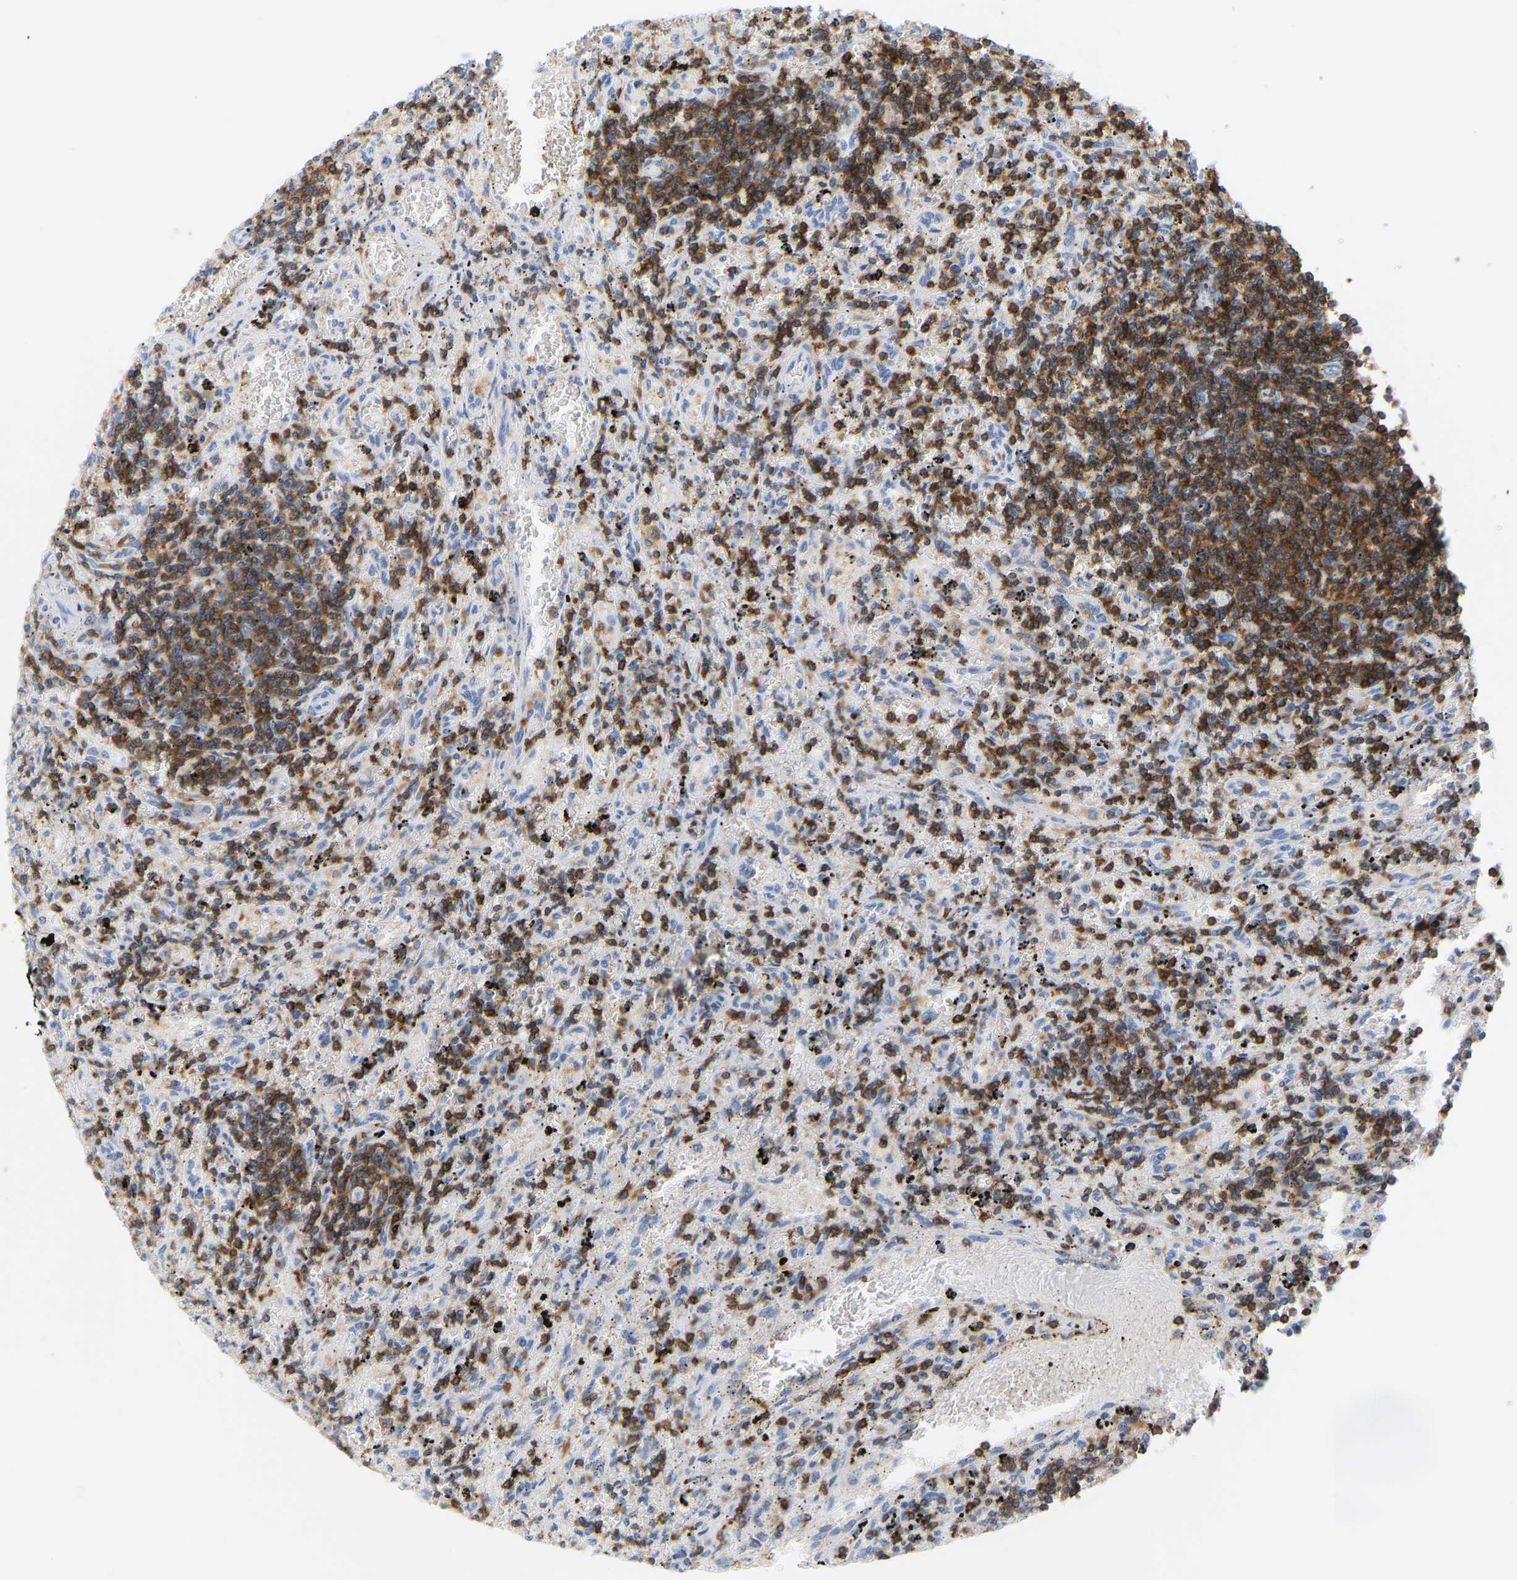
{"staining": {"intensity": "negative", "quantity": "none", "location": "none"}, "tissue": "lymphoma", "cell_type": "Tumor cells", "image_type": "cancer", "snomed": [{"axis": "morphology", "description": "Malignant lymphoma, non-Hodgkin's type, Low grade"}, {"axis": "topography", "description": "Spleen"}], "caption": "High magnification brightfield microscopy of malignant lymphoma, non-Hodgkin's type (low-grade) stained with DAB (3,3'-diaminobenzidine) (brown) and counterstained with hematoxylin (blue): tumor cells show no significant staining.", "gene": "EVL", "patient": {"sex": "male", "age": 76}}